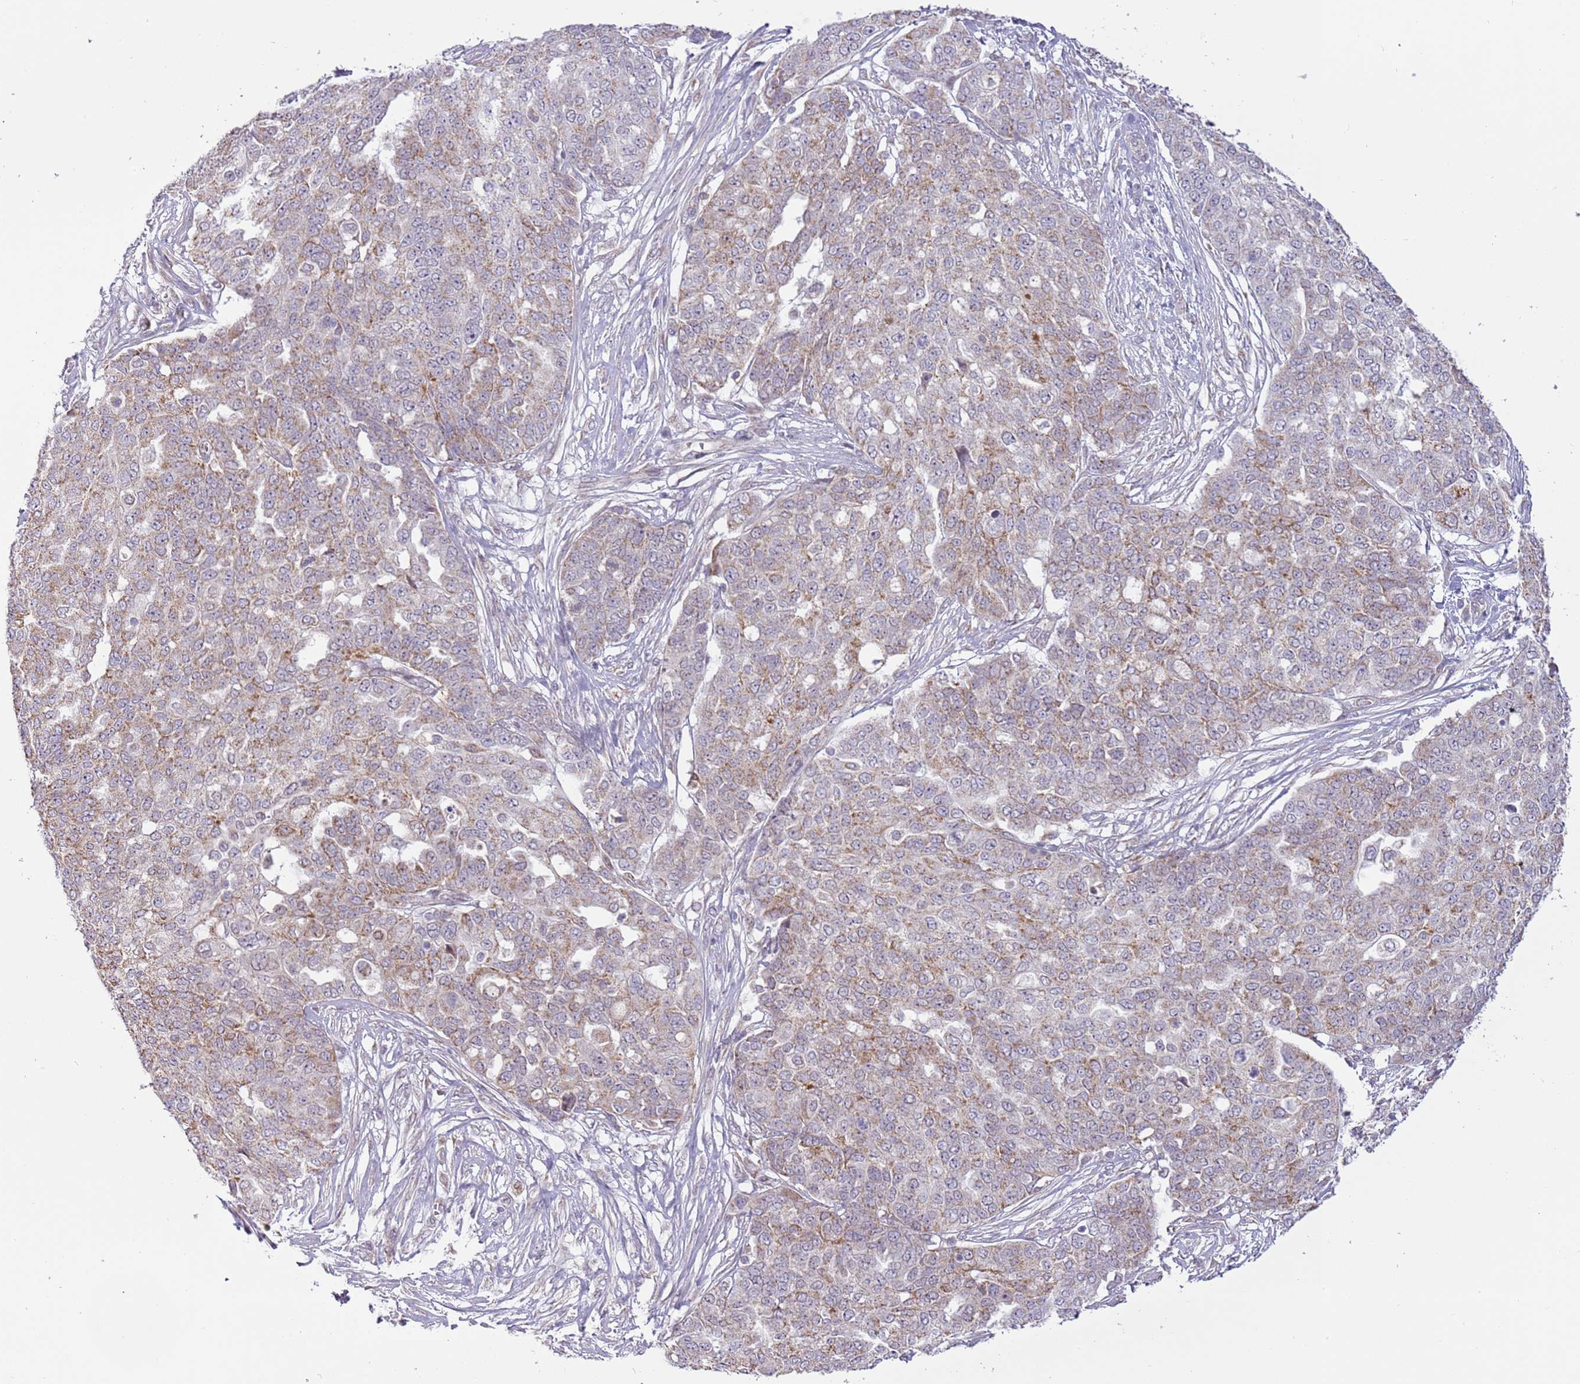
{"staining": {"intensity": "moderate", "quantity": "25%-75%", "location": "cytoplasmic/membranous"}, "tissue": "ovarian cancer", "cell_type": "Tumor cells", "image_type": "cancer", "snomed": [{"axis": "morphology", "description": "Cystadenocarcinoma, serous, NOS"}, {"axis": "topography", "description": "Soft tissue"}, {"axis": "topography", "description": "Ovary"}], "caption": "Moderate cytoplasmic/membranous staining for a protein is appreciated in approximately 25%-75% of tumor cells of ovarian serous cystadenocarcinoma using IHC.", "gene": "MLLT11", "patient": {"sex": "female", "age": 57}}